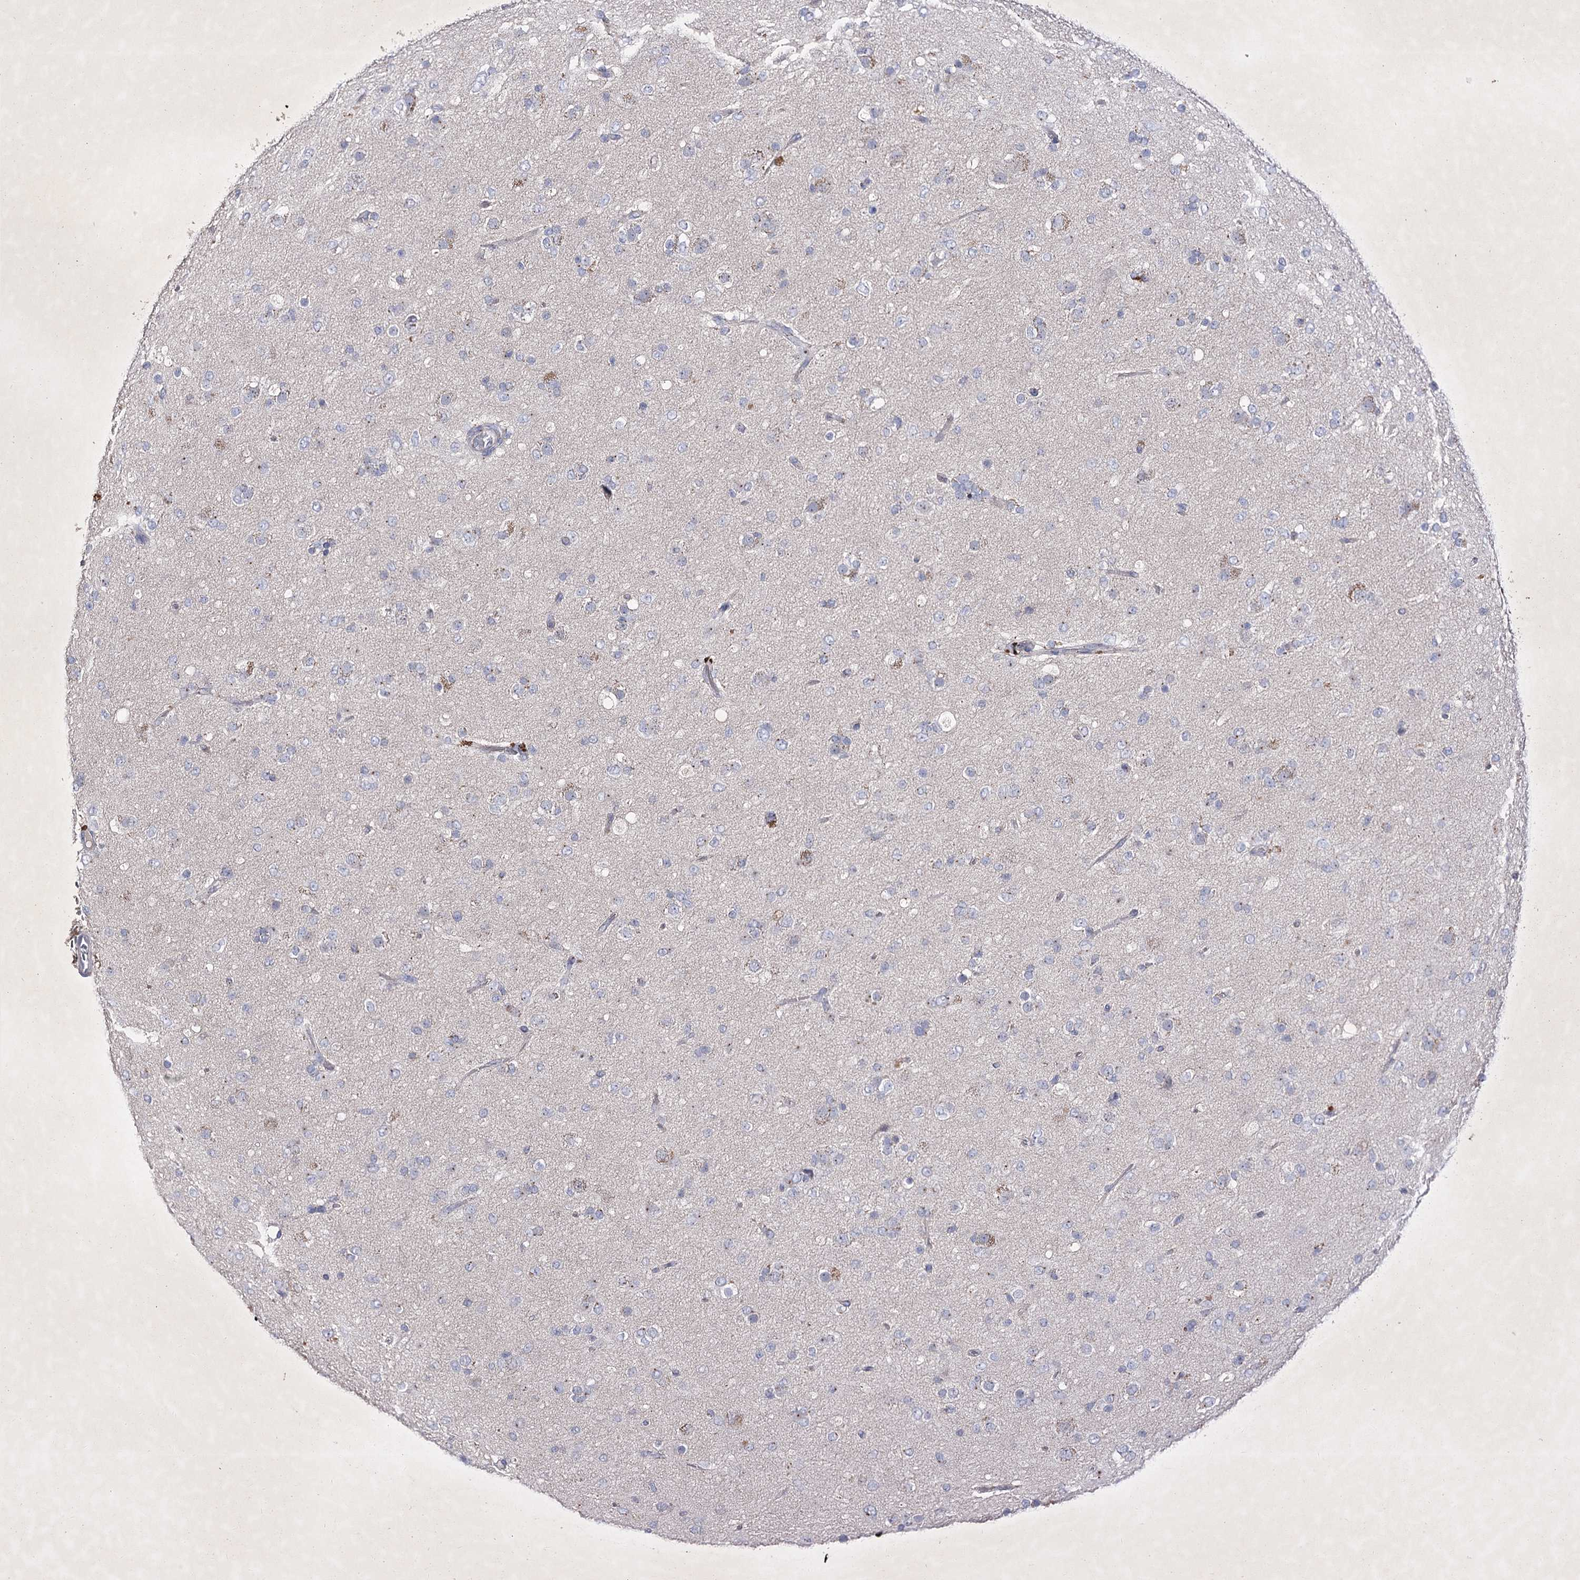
{"staining": {"intensity": "negative", "quantity": "none", "location": "none"}, "tissue": "glioma", "cell_type": "Tumor cells", "image_type": "cancer", "snomed": [{"axis": "morphology", "description": "Glioma, malignant, Low grade"}, {"axis": "topography", "description": "Brain"}], "caption": "Immunohistochemistry of human malignant glioma (low-grade) exhibits no positivity in tumor cells.", "gene": "COX15", "patient": {"sex": "male", "age": 65}}